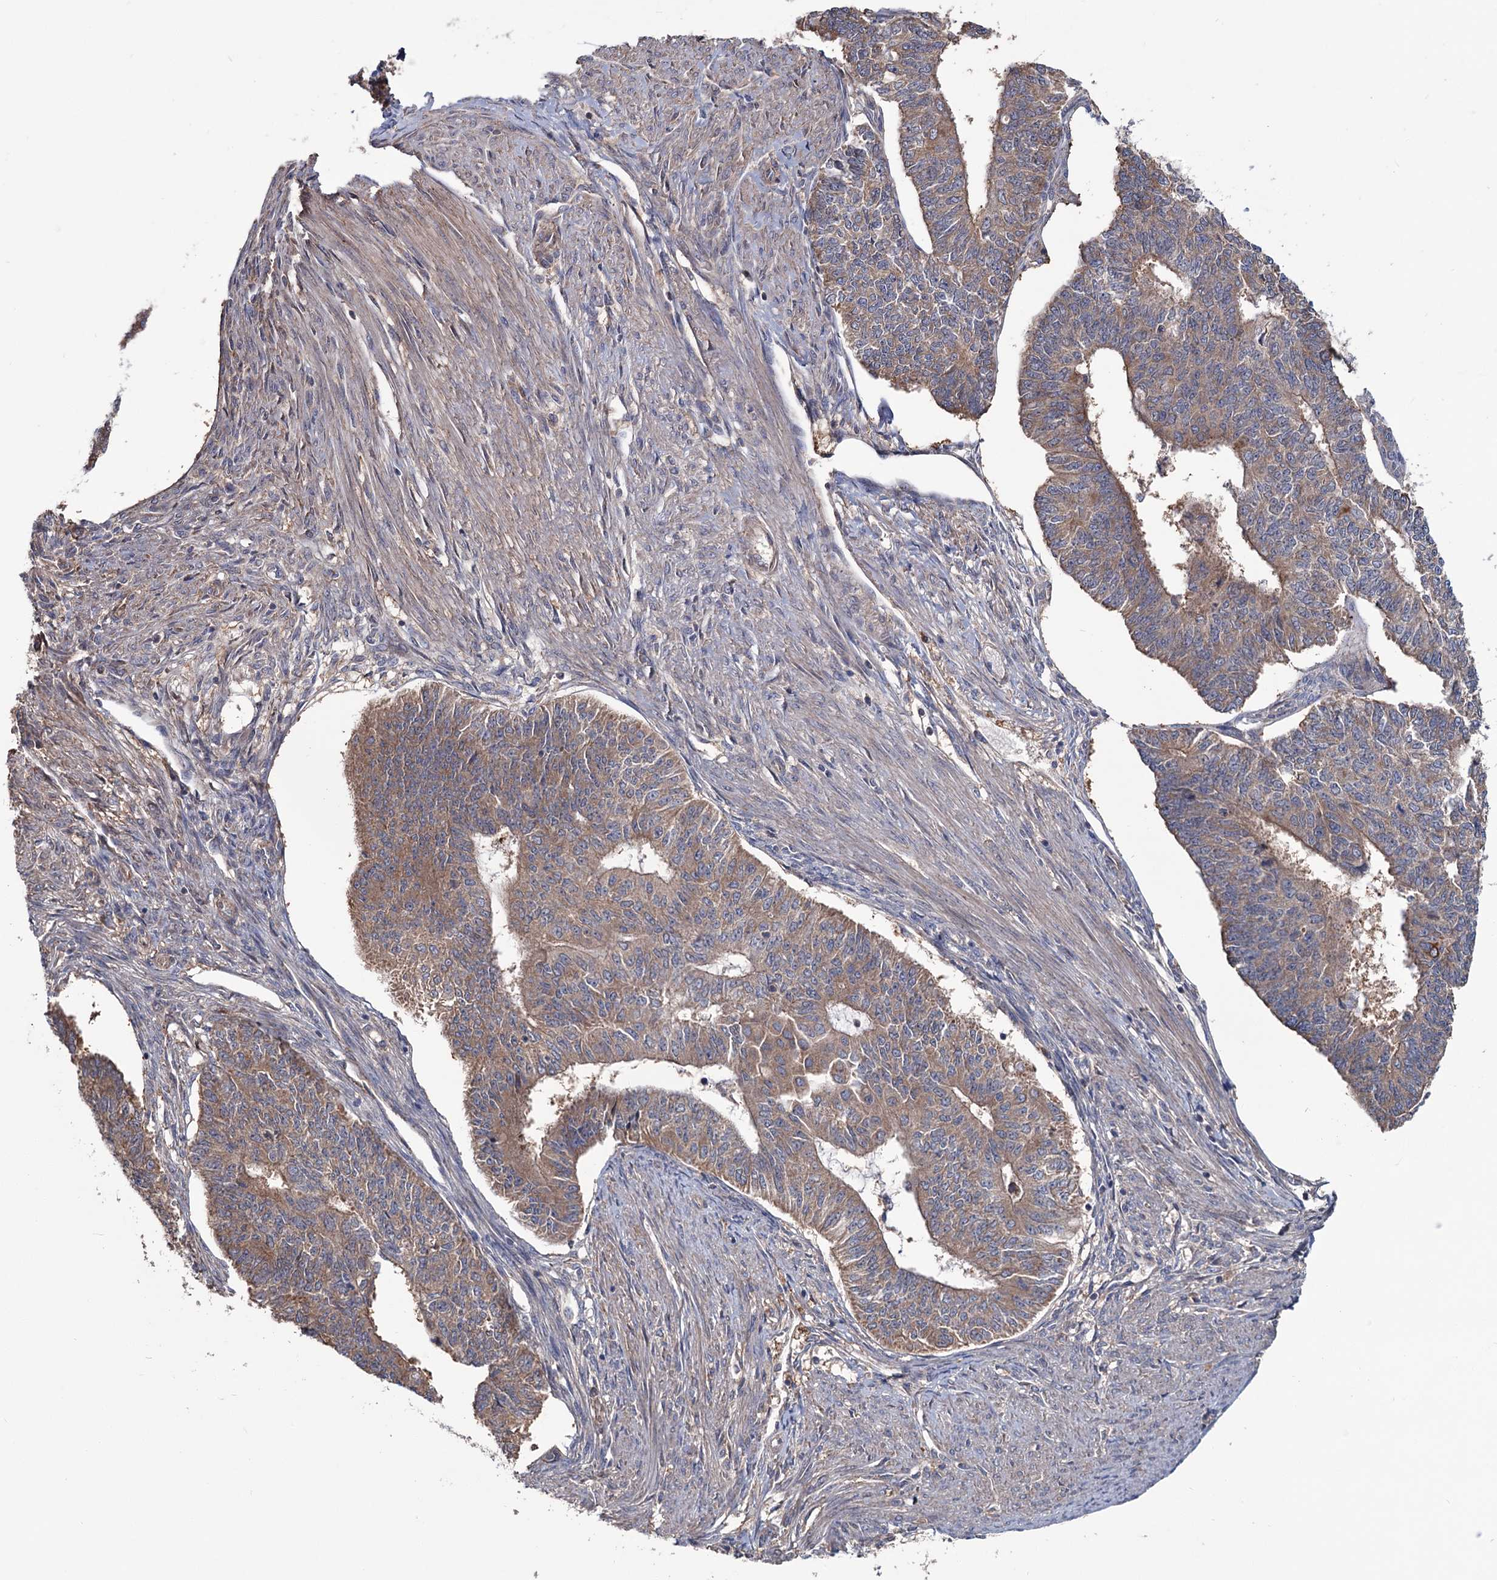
{"staining": {"intensity": "moderate", "quantity": ">75%", "location": "cytoplasmic/membranous"}, "tissue": "endometrial cancer", "cell_type": "Tumor cells", "image_type": "cancer", "snomed": [{"axis": "morphology", "description": "Adenocarcinoma, NOS"}, {"axis": "topography", "description": "Endometrium"}], "caption": "High-power microscopy captured an immunohistochemistry photomicrograph of endometrial cancer (adenocarcinoma), revealing moderate cytoplasmic/membranous staining in approximately >75% of tumor cells.", "gene": "MTRR", "patient": {"sex": "female", "age": 32}}